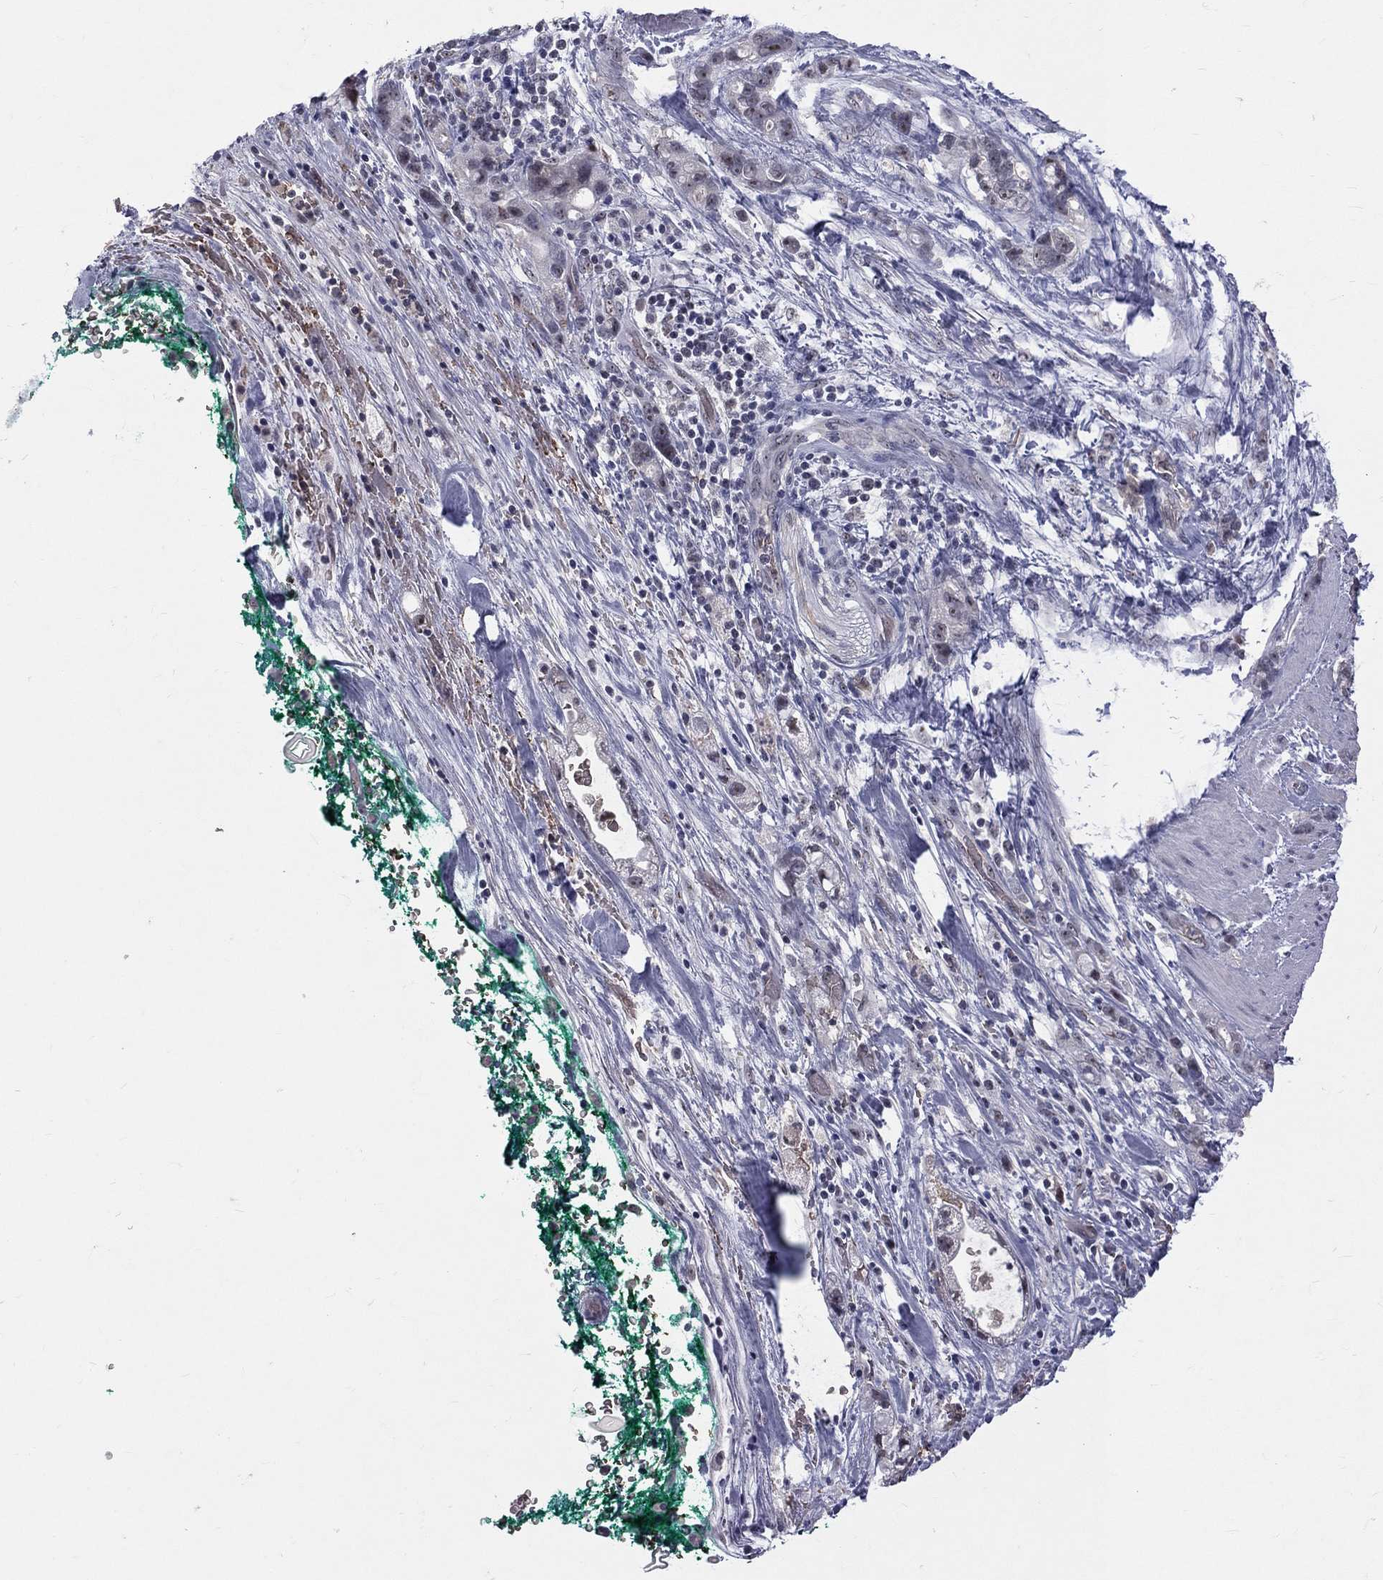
{"staining": {"intensity": "negative", "quantity": "none", "location": "none"}, "tissue": "stomach cancer", "cell_type": "Tumor cells", "image_type": "cancer", "snomed": [{"axis": "morphology", "description": "Adenocarcinoma, NOS"}, {"axis": "topography", "description": "Stomach"}], "caption": "The micrograph demonstrates no staining of tumor cells in stomach cancer (adenocarcinoma).", "gene": "DSG4", "patient": {"sex": "male", "age": 63}}